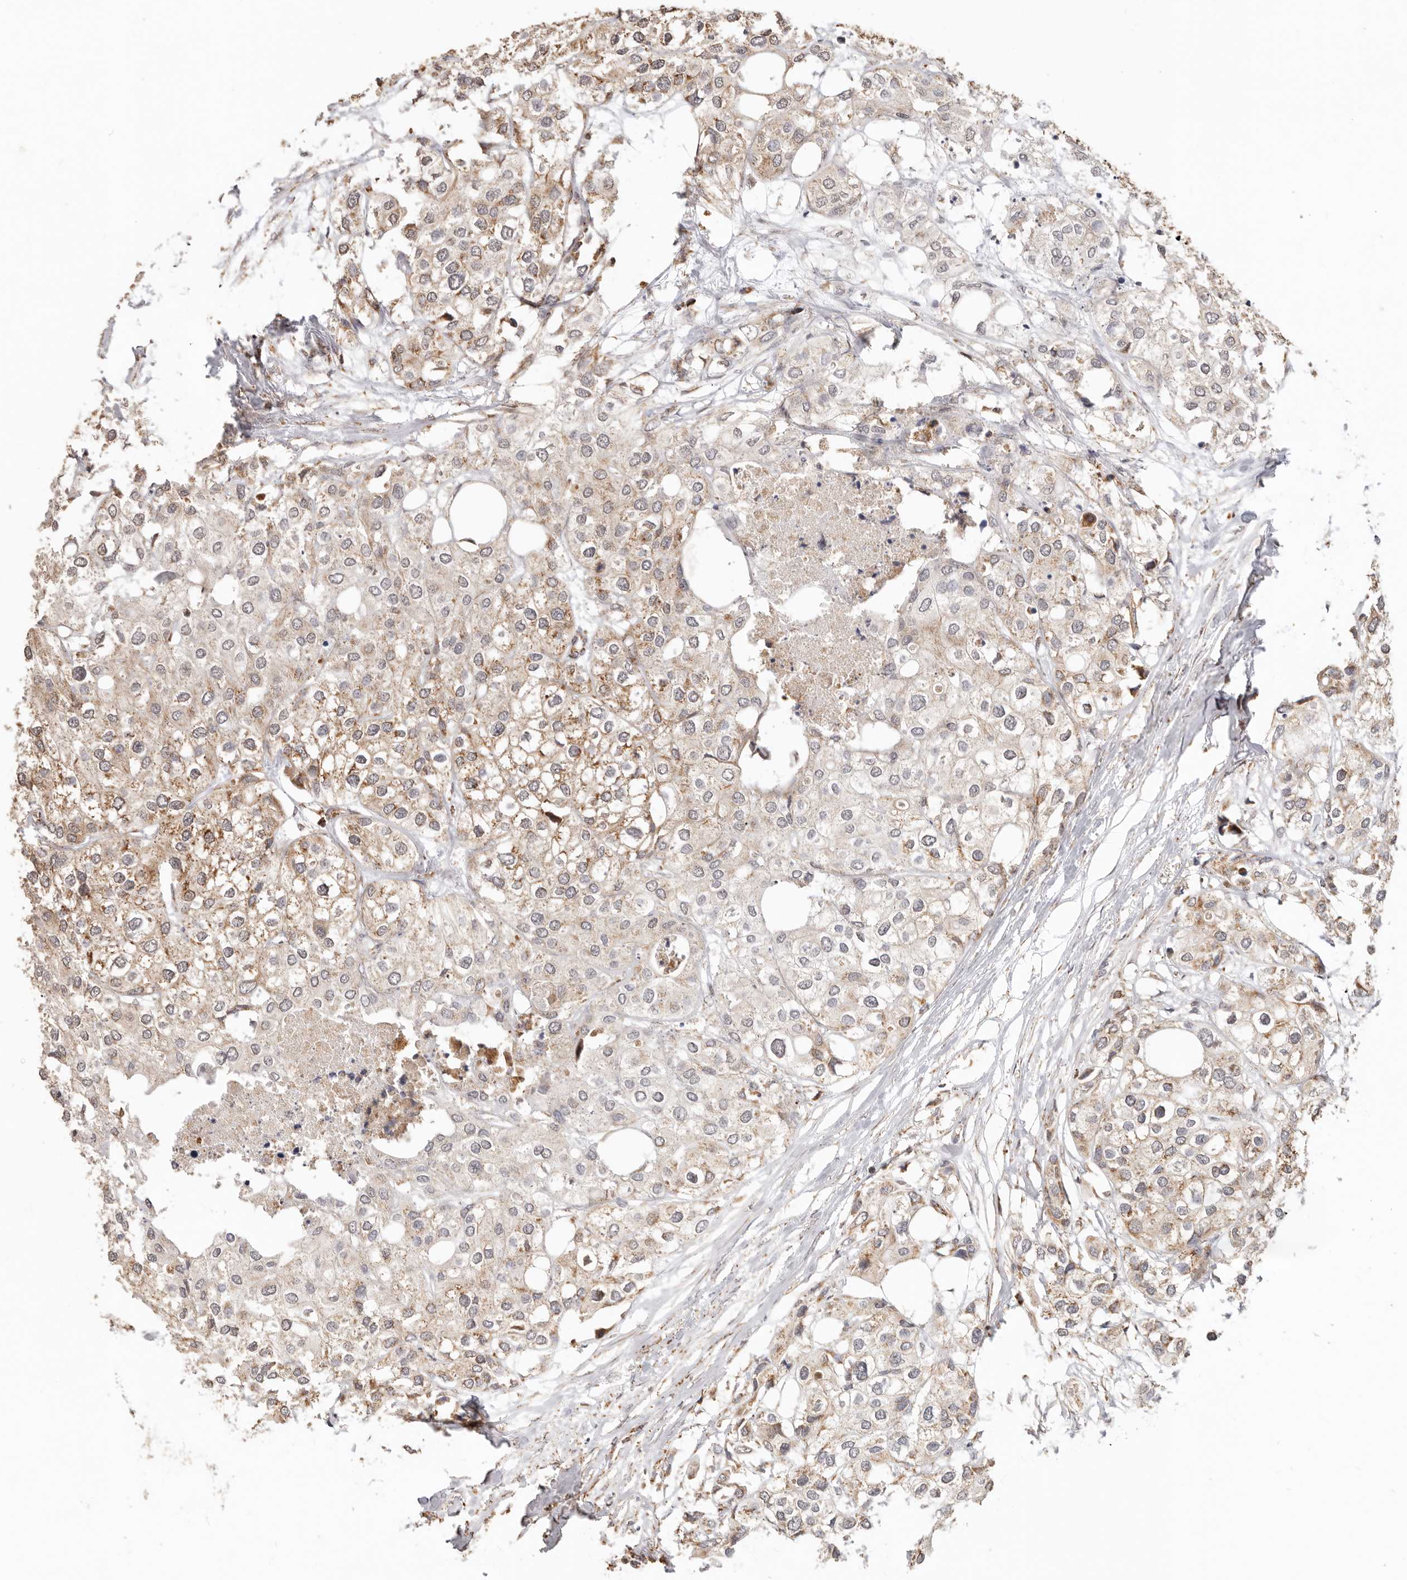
{"staining": {"intensity": "moderate", "quantity": ">75%", "location": "cytoplasmic/membranous"}, "tissue": "urothelial cancer", "cell_type": "Tumor cells", "image_type": "cancer", "snomed": [{"axis": "morphology", "description": "Urothelial carcinoma, High grade"}, {"axis": "topography", "description": "Urinary bladder"}], "caption": "DAB (3,3'-diaminobenzidine) immunohistochemical staining of human urothelial cancer shows moderate cytoplasmic/membranous protein expression in about >75% of tumor cells.", "gene": "NDUFB11", "patient": {"sex": "male", "age": 64}}